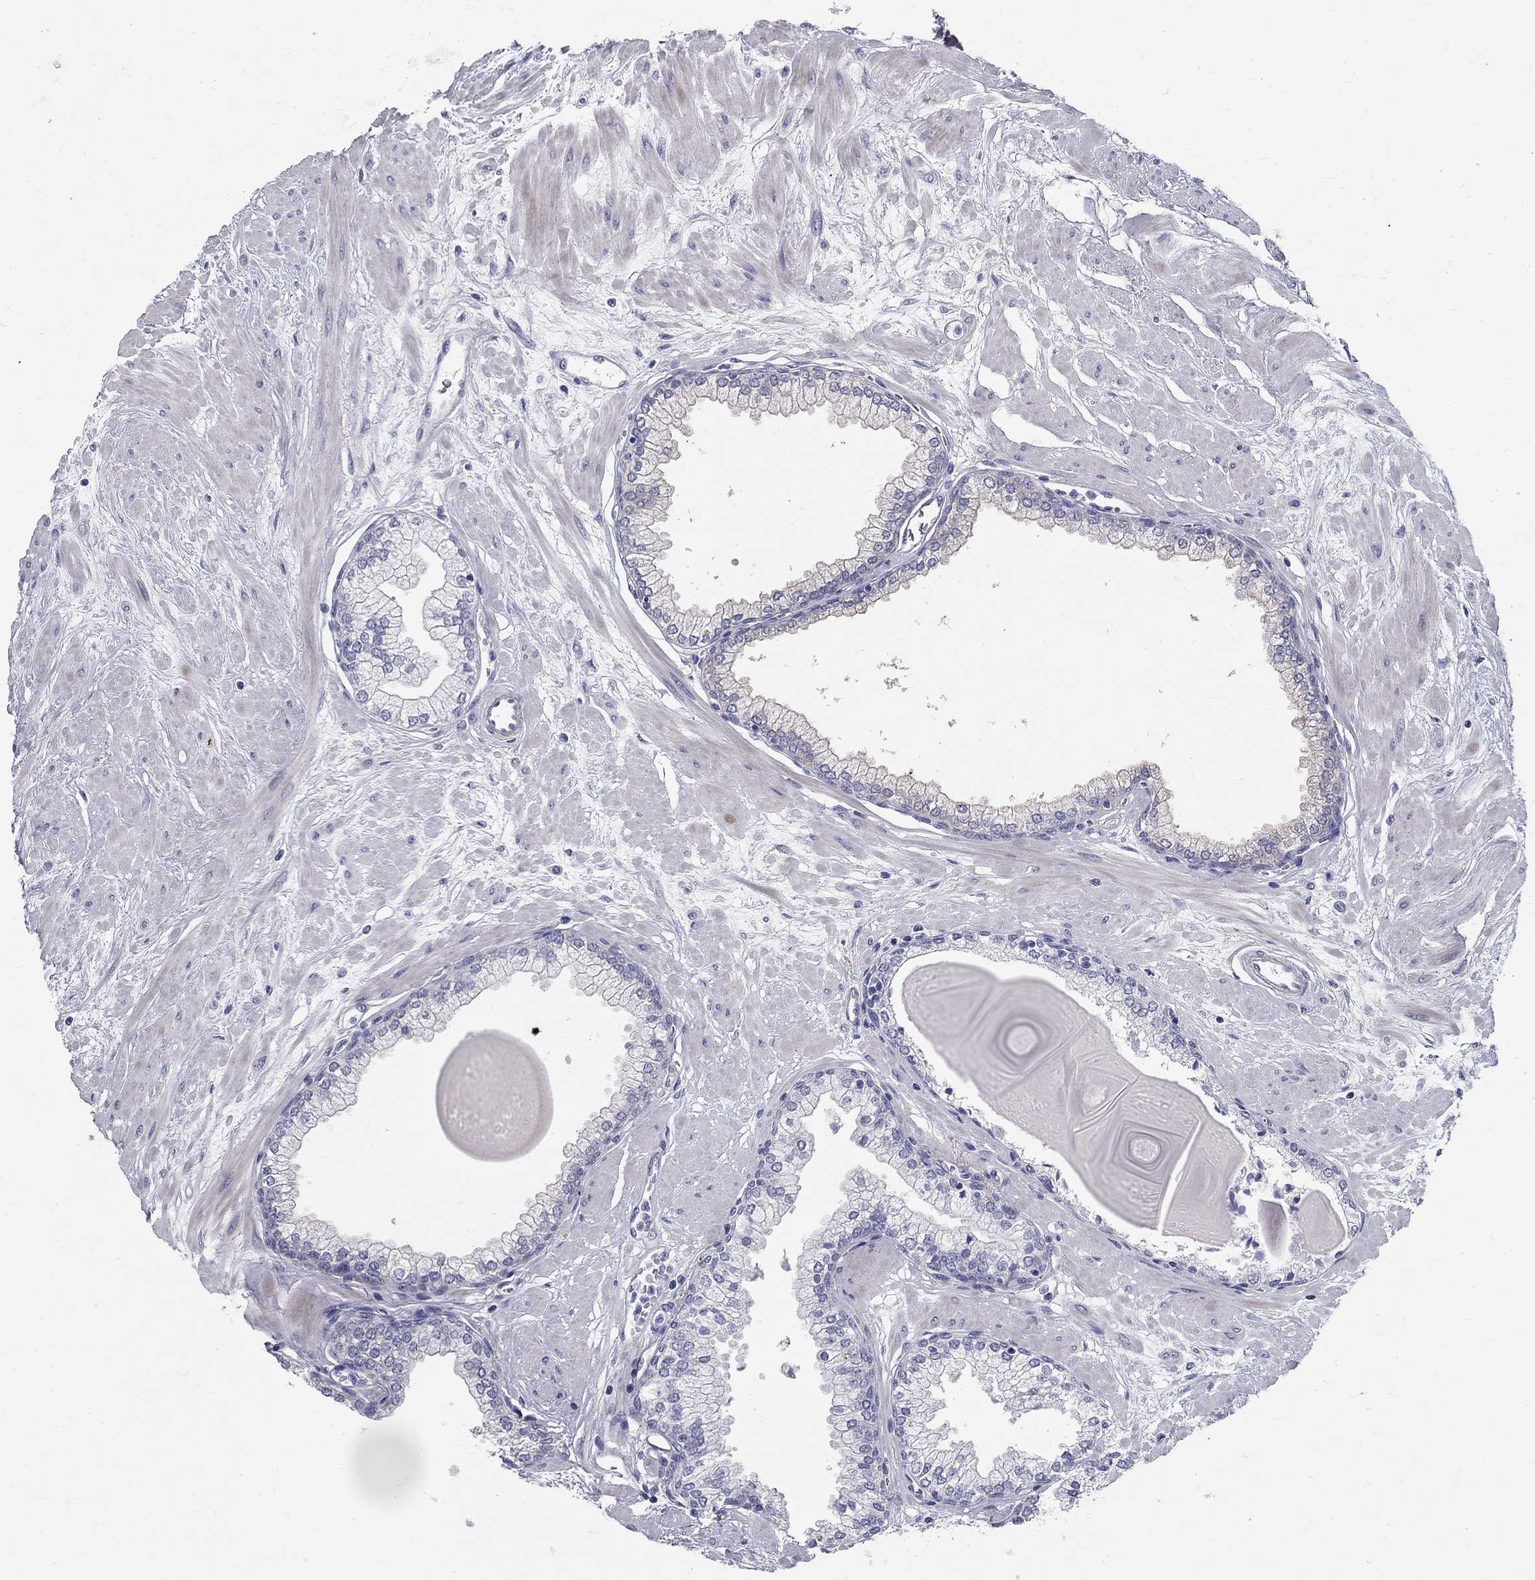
{"staining": {"intensity": "strong", "quantity": "<25%", "location": "cytoplasmic/membranous"}, "tissue": "prostate", "cell_type": "Glandular cells", "image_type": "normal", "snomed": [{"axis": "morphology", "description": "Normal tissue, NOS"}, {"axis": "topography", "description": "Prostate"}, {"axis": "topography", "description": "Peripheral nerve tissue"}], "caption": "Immunohistochemical staining of normal human prostate shows strong cytoplasmic/membranous protein staining in about <25% of glandular cells.", "gene": "TGM4", "patient": {"sex": "male", "age": 61}}